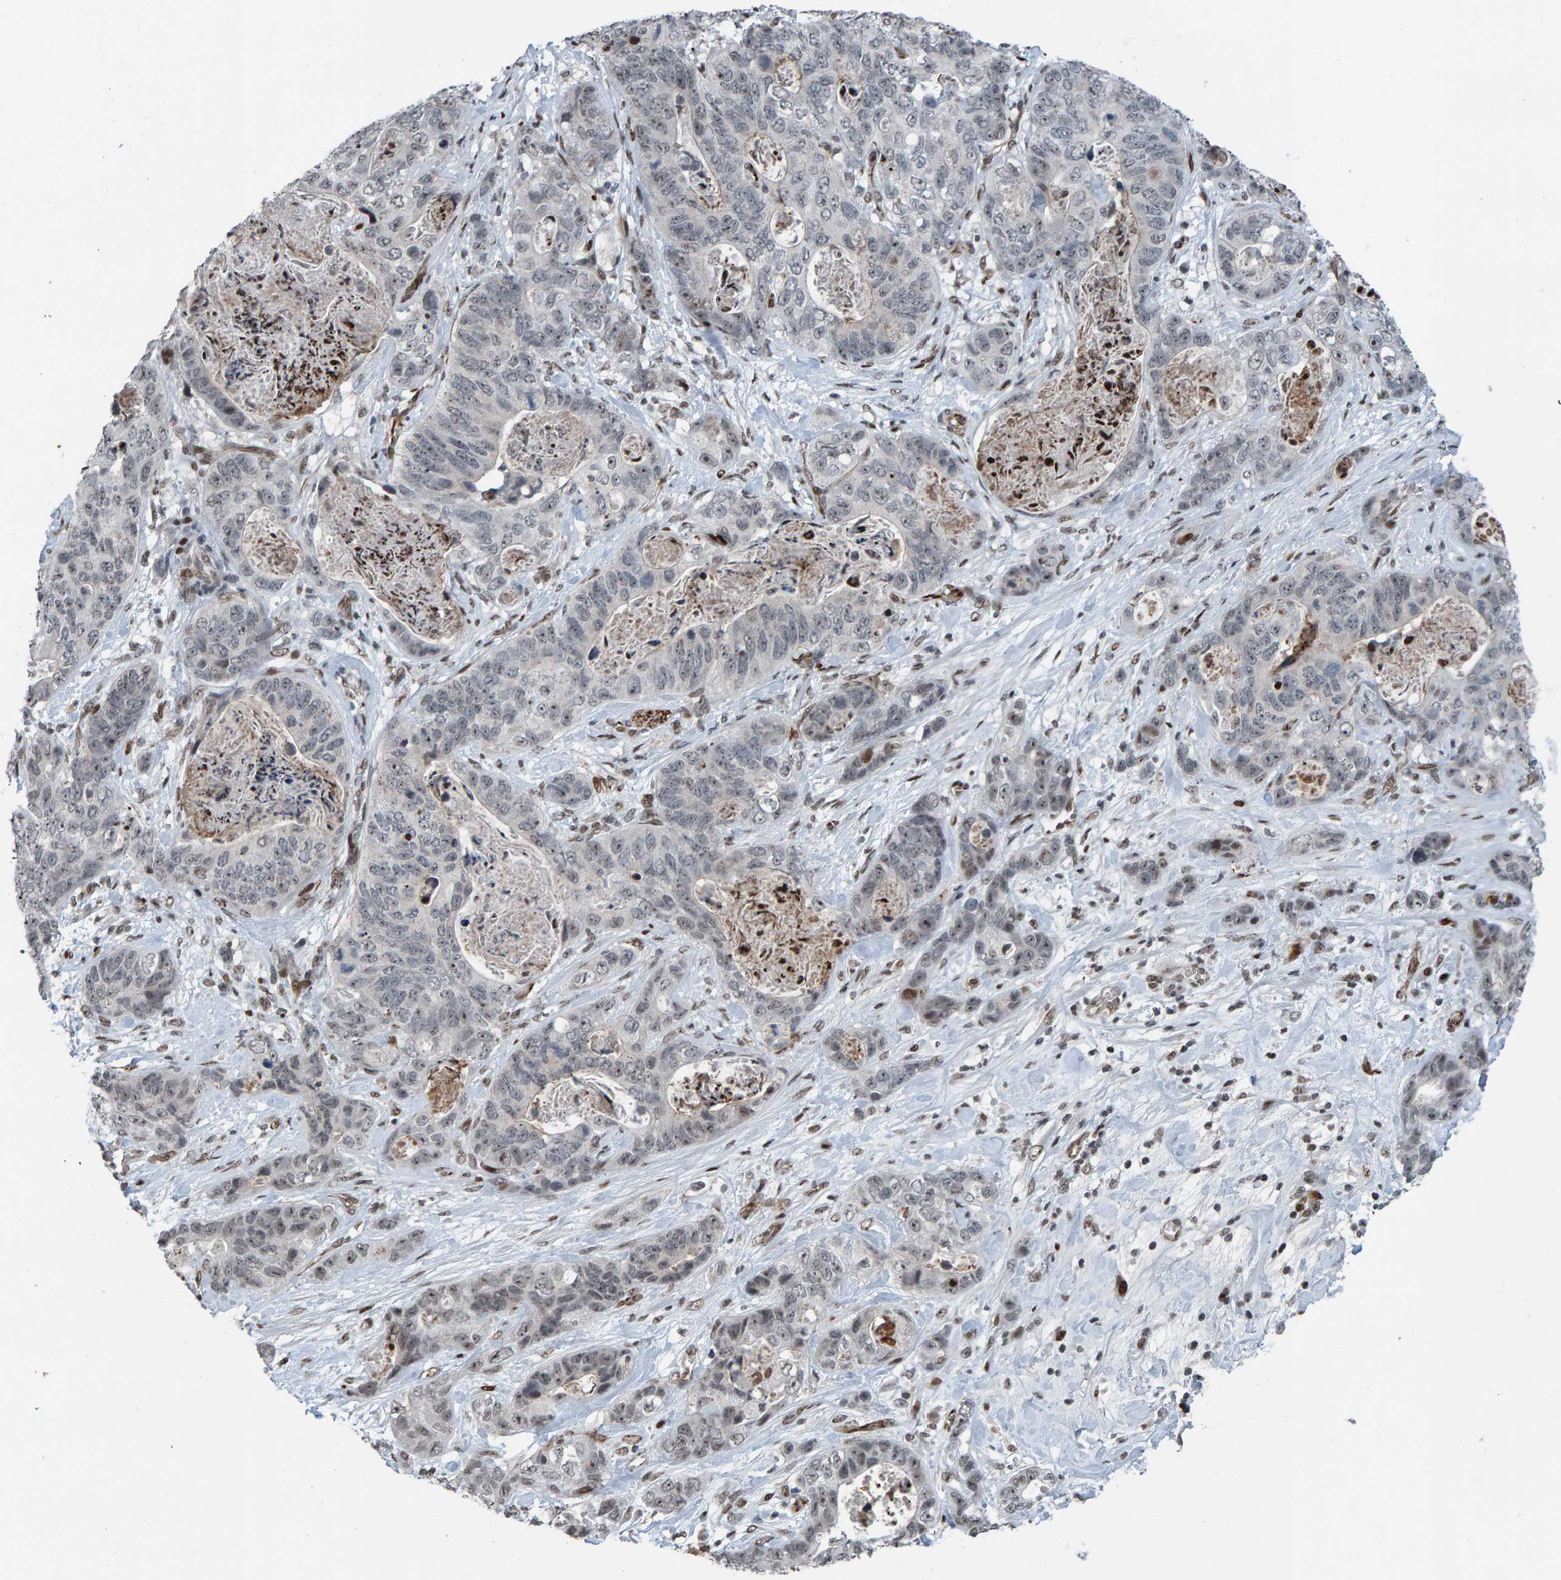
{"staining": {"intensity": "weak", "quantity": "<25%", "location": "nuclear"}, "tissue": "stomach cancer", "cell_type": "Tumor cells", "image_type": "cancer", "snomed": [{"axis": "morphology", "description": "Normal tissue, NOS"}, {"axis": "morphology", "description": "Adenocarcinoma, NOS"}, {"axis": "topography", "description": "Stomach"}], "caption": "Tumor cells show no significant protein expression in stomach cancer.", "gene": "ZNF366", "patient": {"sex": "female", "age": 89}}